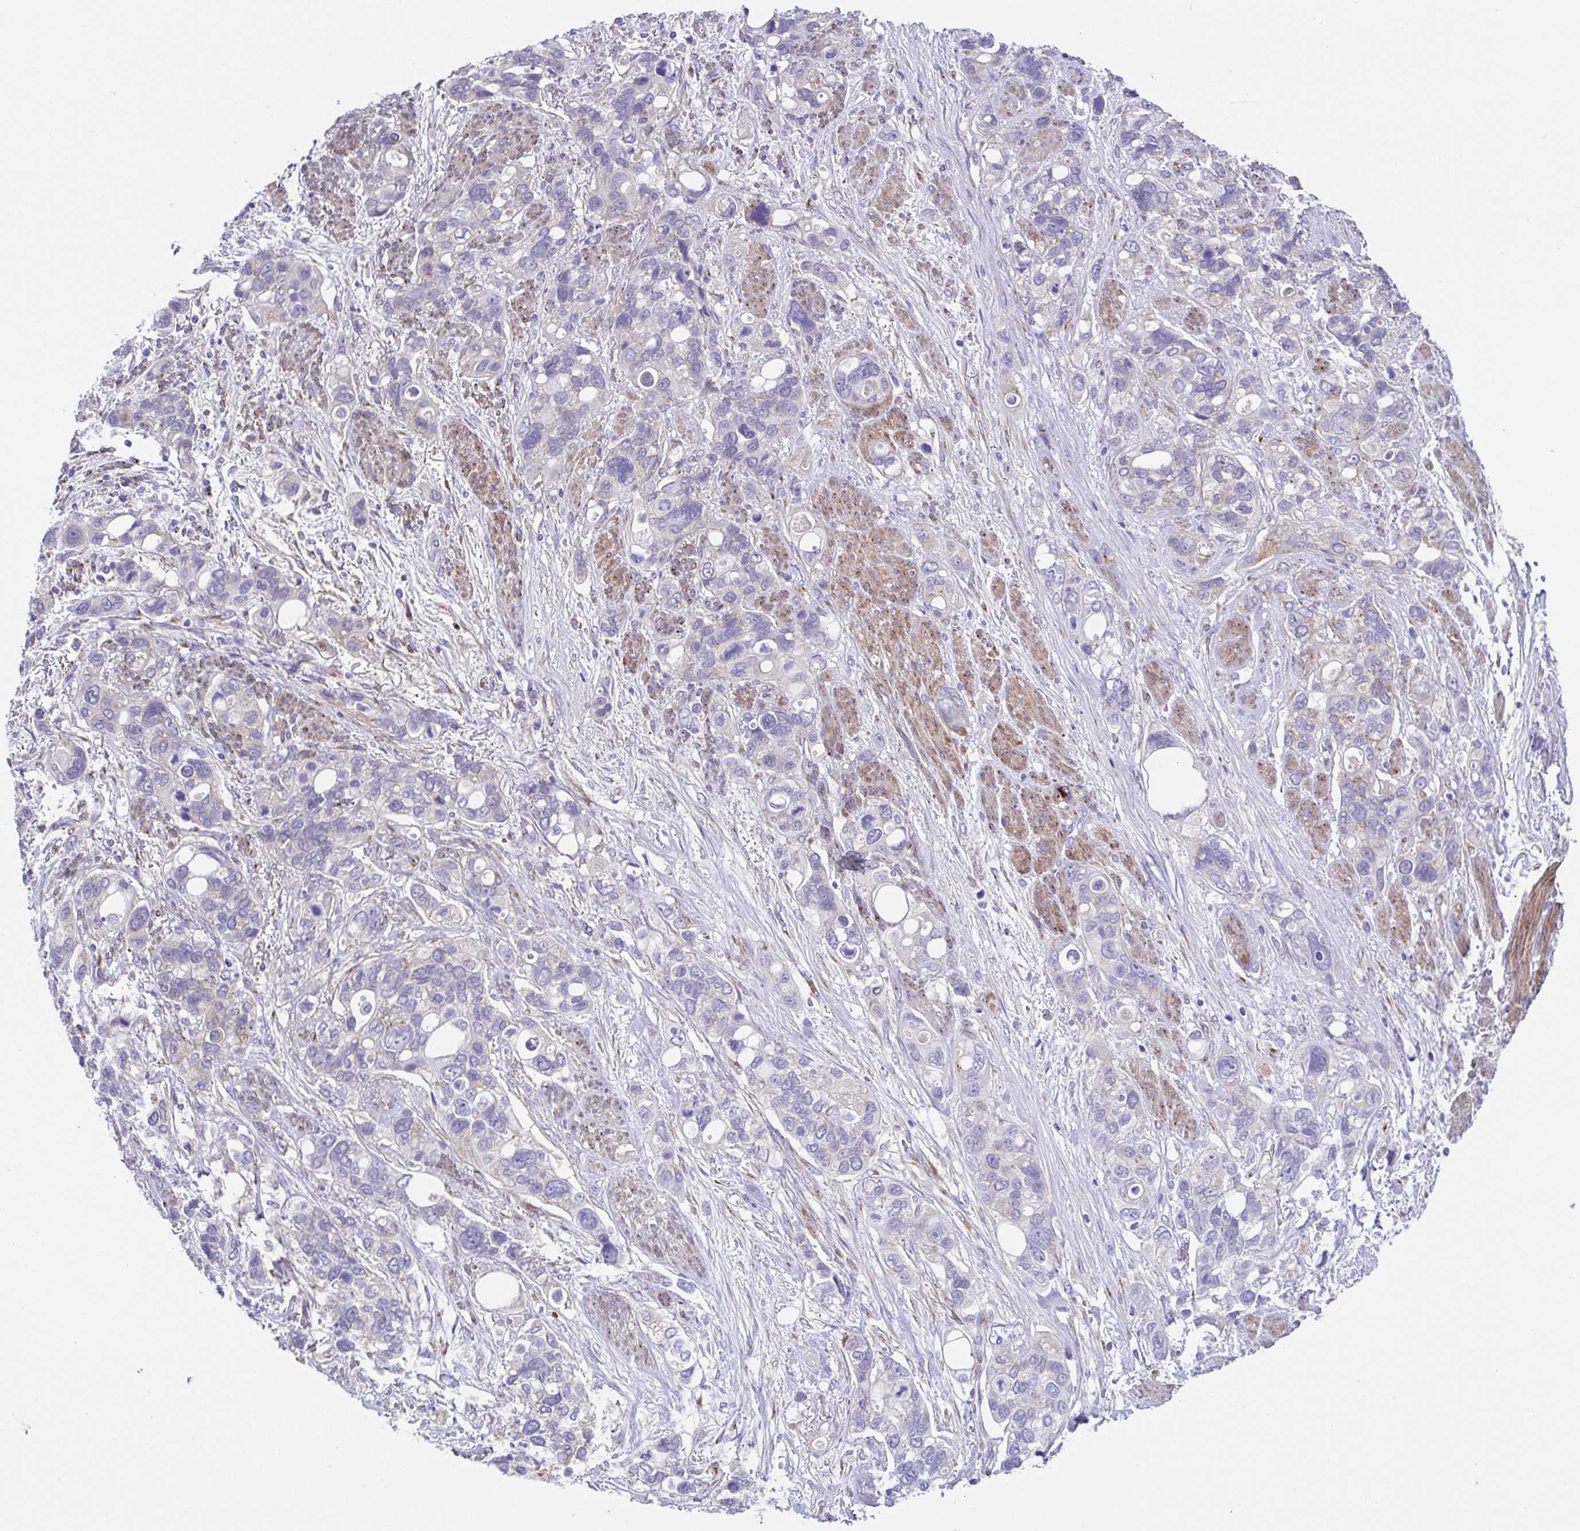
{"staining": {"intensity": "negative", "quantity": "none", "location": "none"}, "tissue": "stomach cancer", "cell_type": "Tumor cells", "image_type": "cancer", "snomed": [{"axis": "morphology", "description": "Adenocarcinoma, NOS"}, {"axis": "topography", "description": "Stomach, upper"}], "caption": "Stomach cancer stained for a protein using immunohistochemistry (IHC) reveals no positivity tumor cells.", "gene": "COL17A1", "patient": {"sex": "female", "age": 81}}